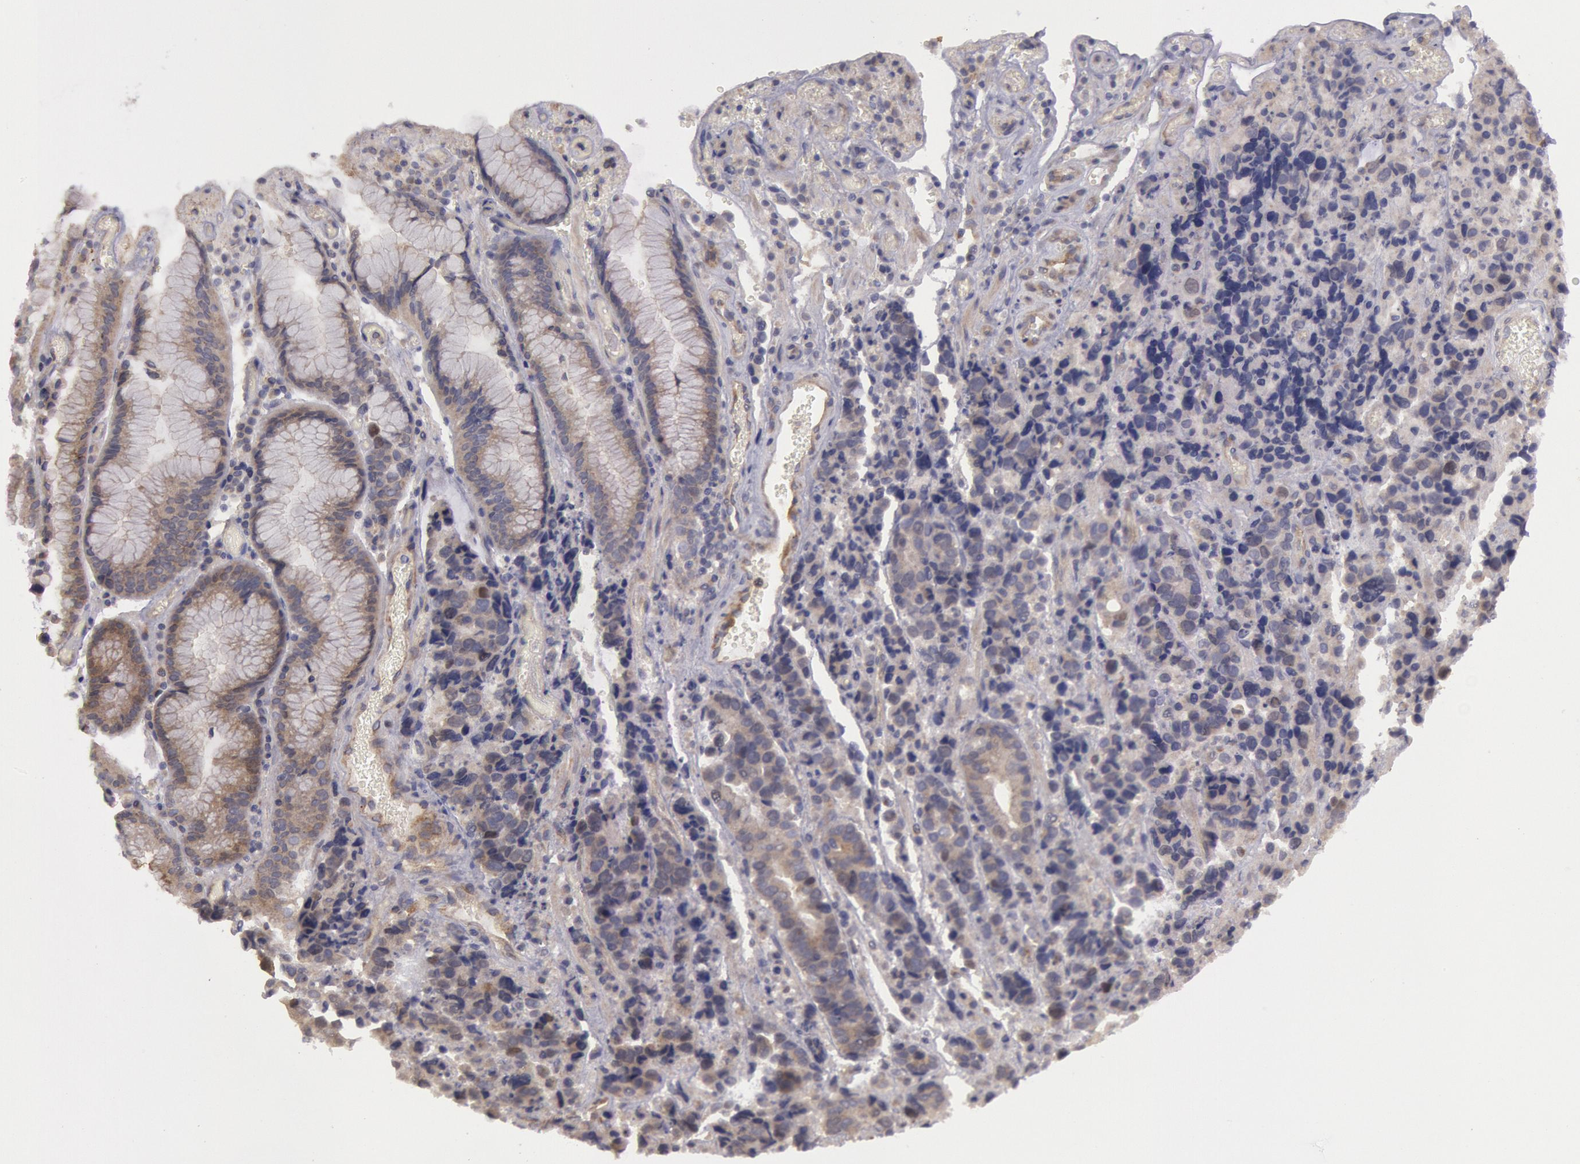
{"staining": {"intensity": "negative", "quantity": "none", "location": "none"}, "tissue": "stomach cancer", "cell_type": "Tumor cells", "image_type": "cancer", "snomed": [{"axis": "morphology", "description": "Adenocarcinoma, NOS"}, {"axis": "topography", "description": "Stomach, upper"}], "caption": "High magnification brightfield microscopy of adenocarcinoma (stomach) stained with DAB (brown) and counterstained with hematoxylin (blue): tumor cells show no significant positivity. The staining was performed using DAB (3,3'-diaminobenzidine) to visualize the protein expression in brown, while the nuclei were stained in blue with hematoxylin (Magnification: 20x).", "gene": "AMOTL1", "patient": {"sex": "male", "age": 71}}